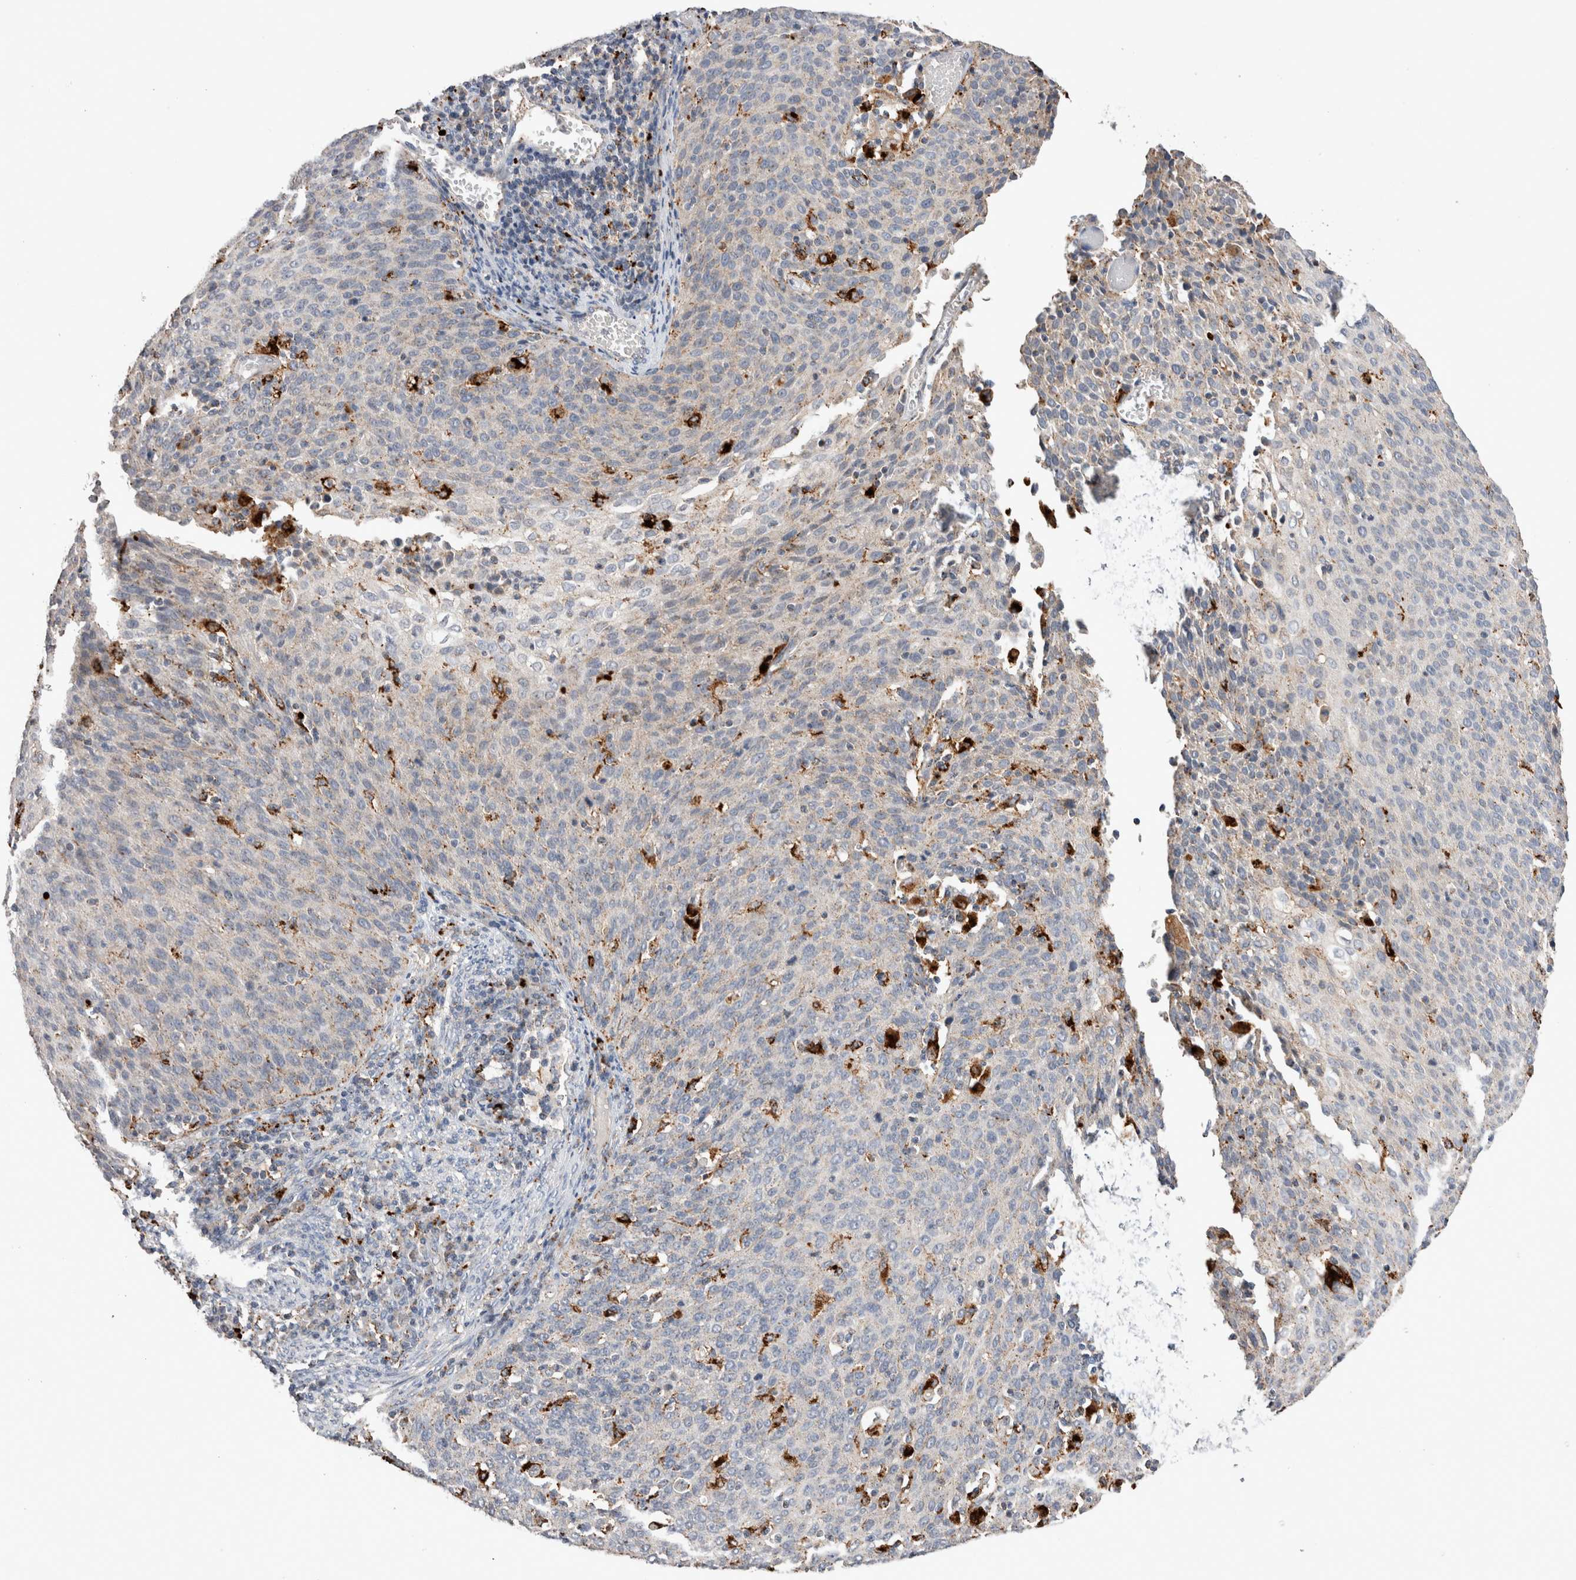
{"staining": {"intensity": "negative", "quantity": "none", "location": "none"}, "tissue": "cervical cancer", "cell_type": "Tumor cells", "image_type": "cancer", "snomed": [{"axis": "morphology", "description": "Squamous cell carcinoma, NOS"}, {"axis": "topography", "description": "Cervix"}], "caption": "An immunohistochemistry (IHC) histopathology image of cervical cancer is shown. There is no staining in tumor cells of cervical cancer.", "gene": "CTSA", "patient": {"sex": "female", "age": 38}}